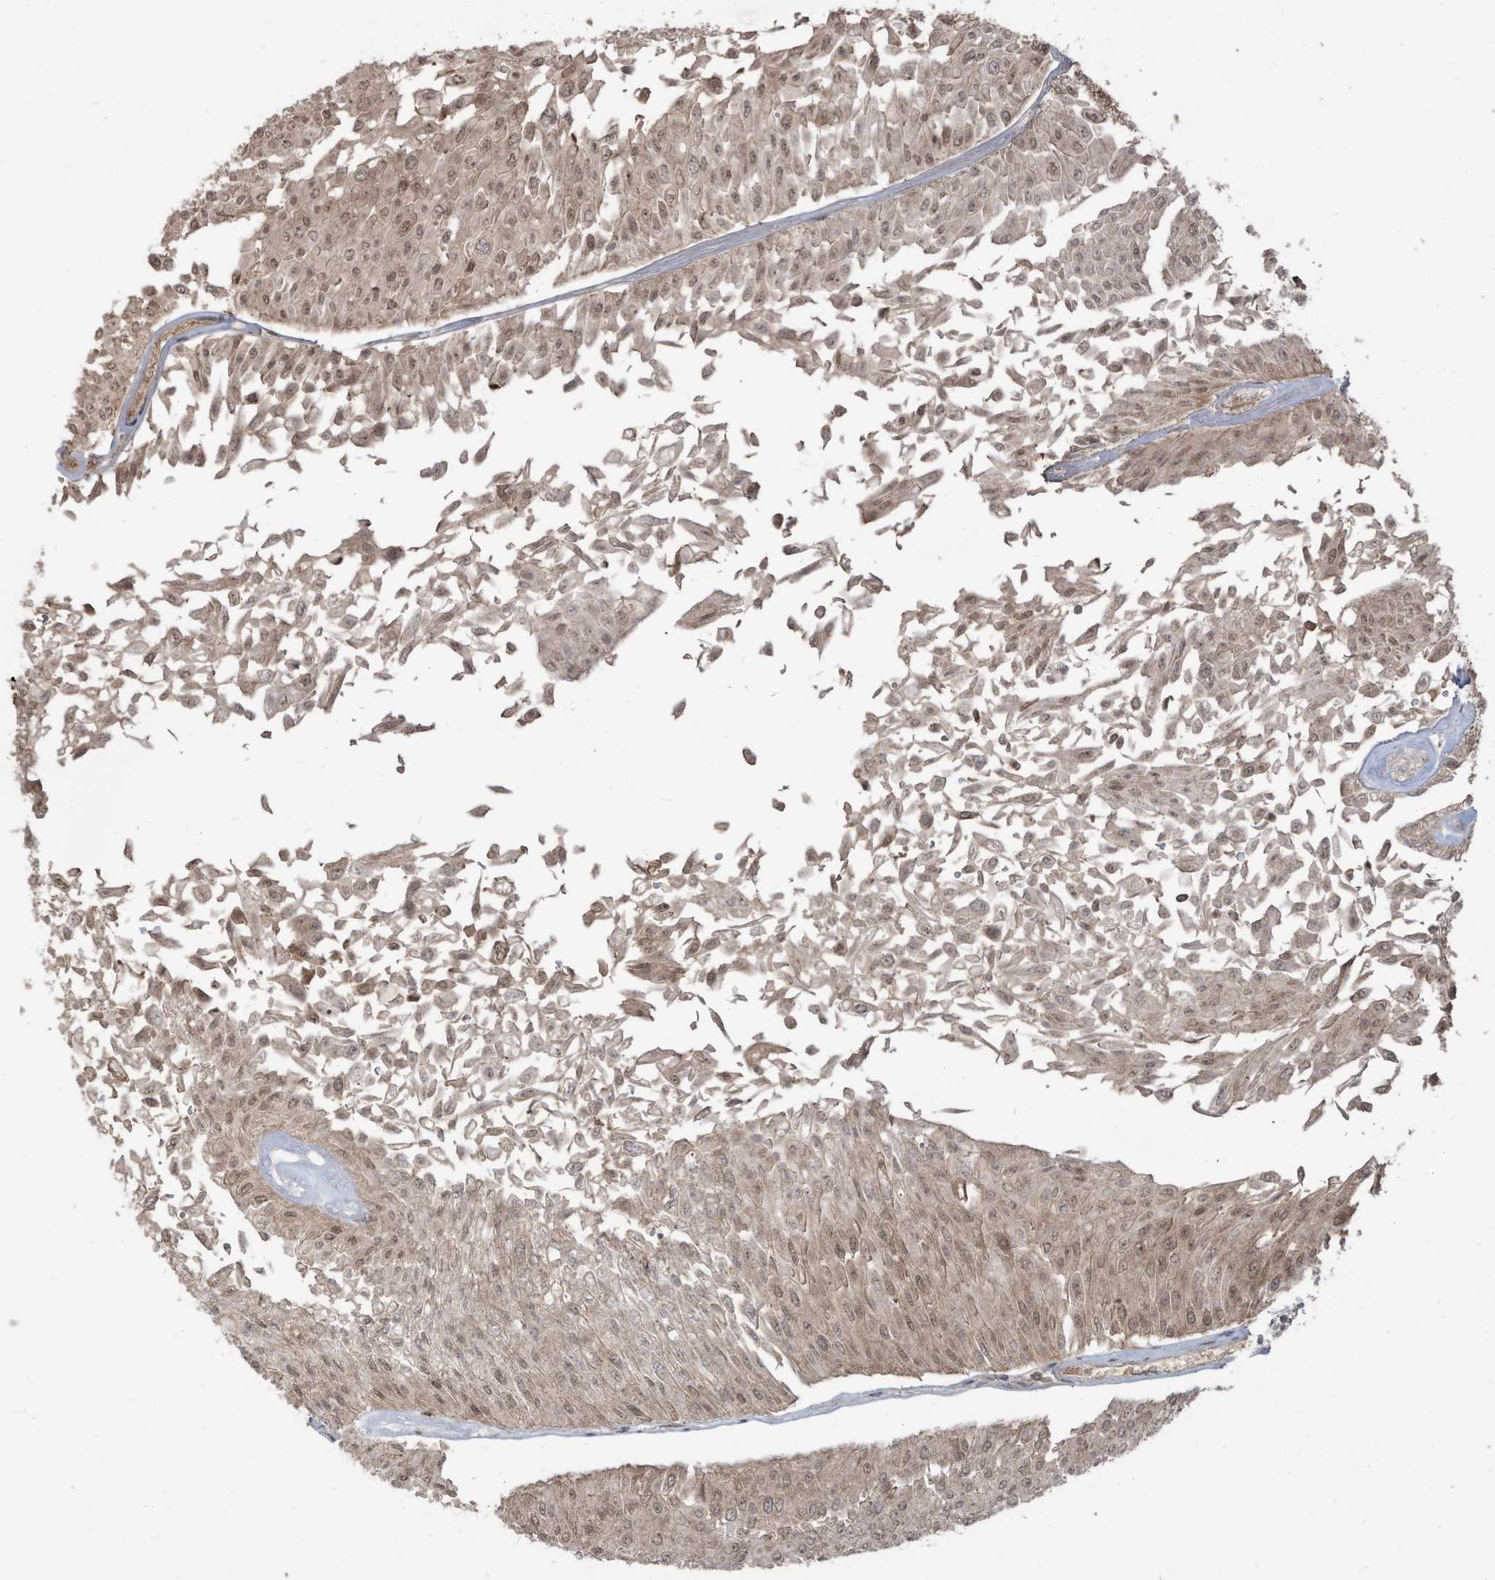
{"staining": {"intensity": "weak", "quantity": "25%-75%", "location": "nuclear"}, "tissue": "urothelial cancer", "cell_type": "Tumor cells", "image_type": "cancer", "snomed": [{"axis": "morphology", "description": "Urothelial carcinoma, Low grade"}, {"axis": "topography", "description": "Urinary bladder"}], "caption": "This histopathology image displays low-grade urothelial carcinoma stained with IHC to label a protein in brown. The nuclear of tumor cells show weak positivity for the protein. Nuclei are counter-stained blue.", "gene": "CARF", "patient": {"sex": "male", "age": 67}}